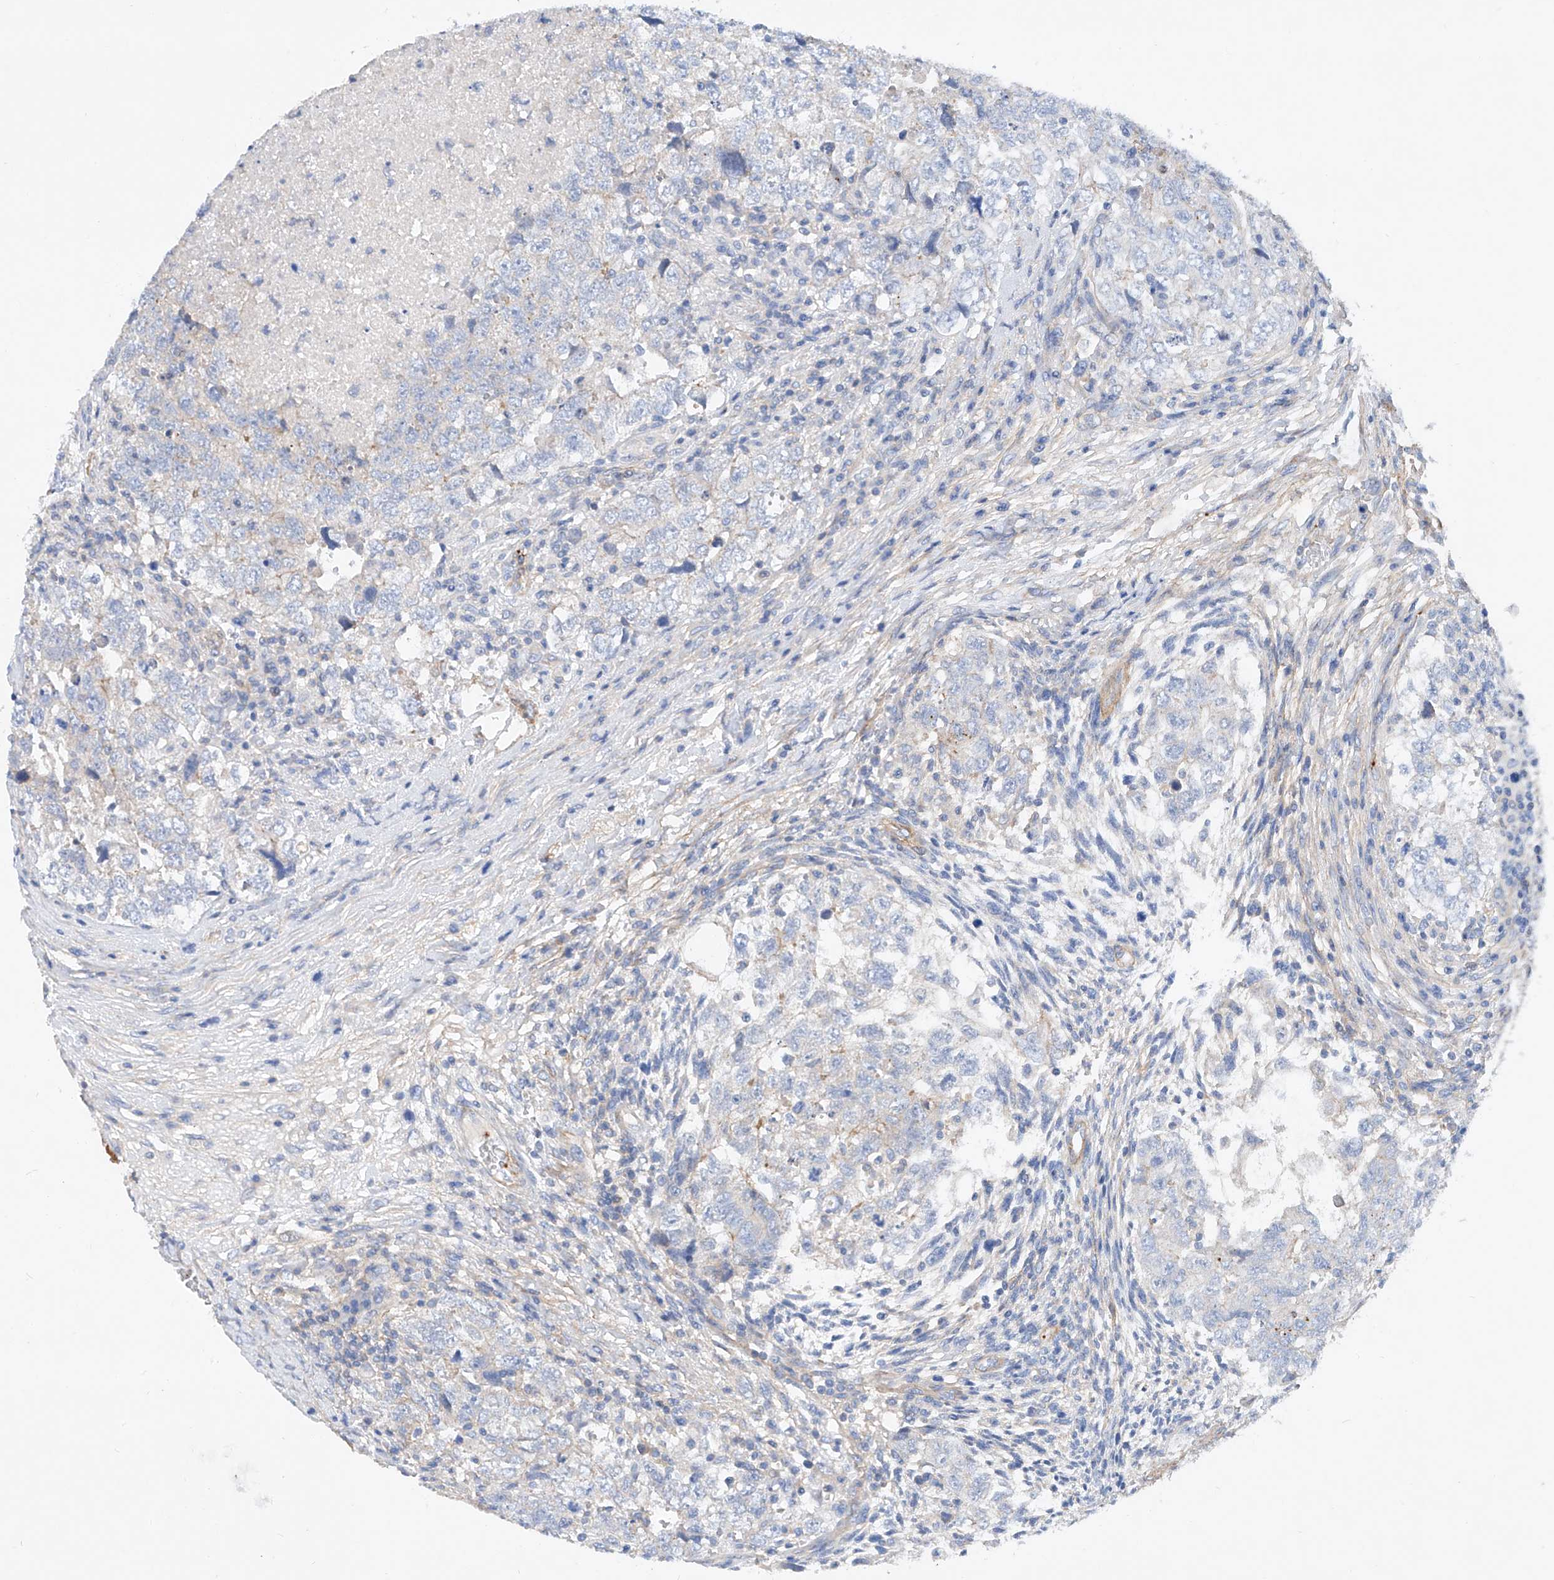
{"staining": {"intensity": "weak", "quantity": "<25%", "location": "cytoplasmic/membranous"}, "tissue": "testis cancer", "cell_type": "Tumor cells", "image_type": "cancer", "snomed": [{"axis": "morphology", "description": "Carcinoma, Embryonal, NOS"}, {"axis": "topography", "description": "Testis"}], "caption": "Image shows no protein expression in tumor cells of embryonal carcinoma (testis) tissue.", "gene": "TAS2R60", "patient": {"sex": "male", "age": 37}}